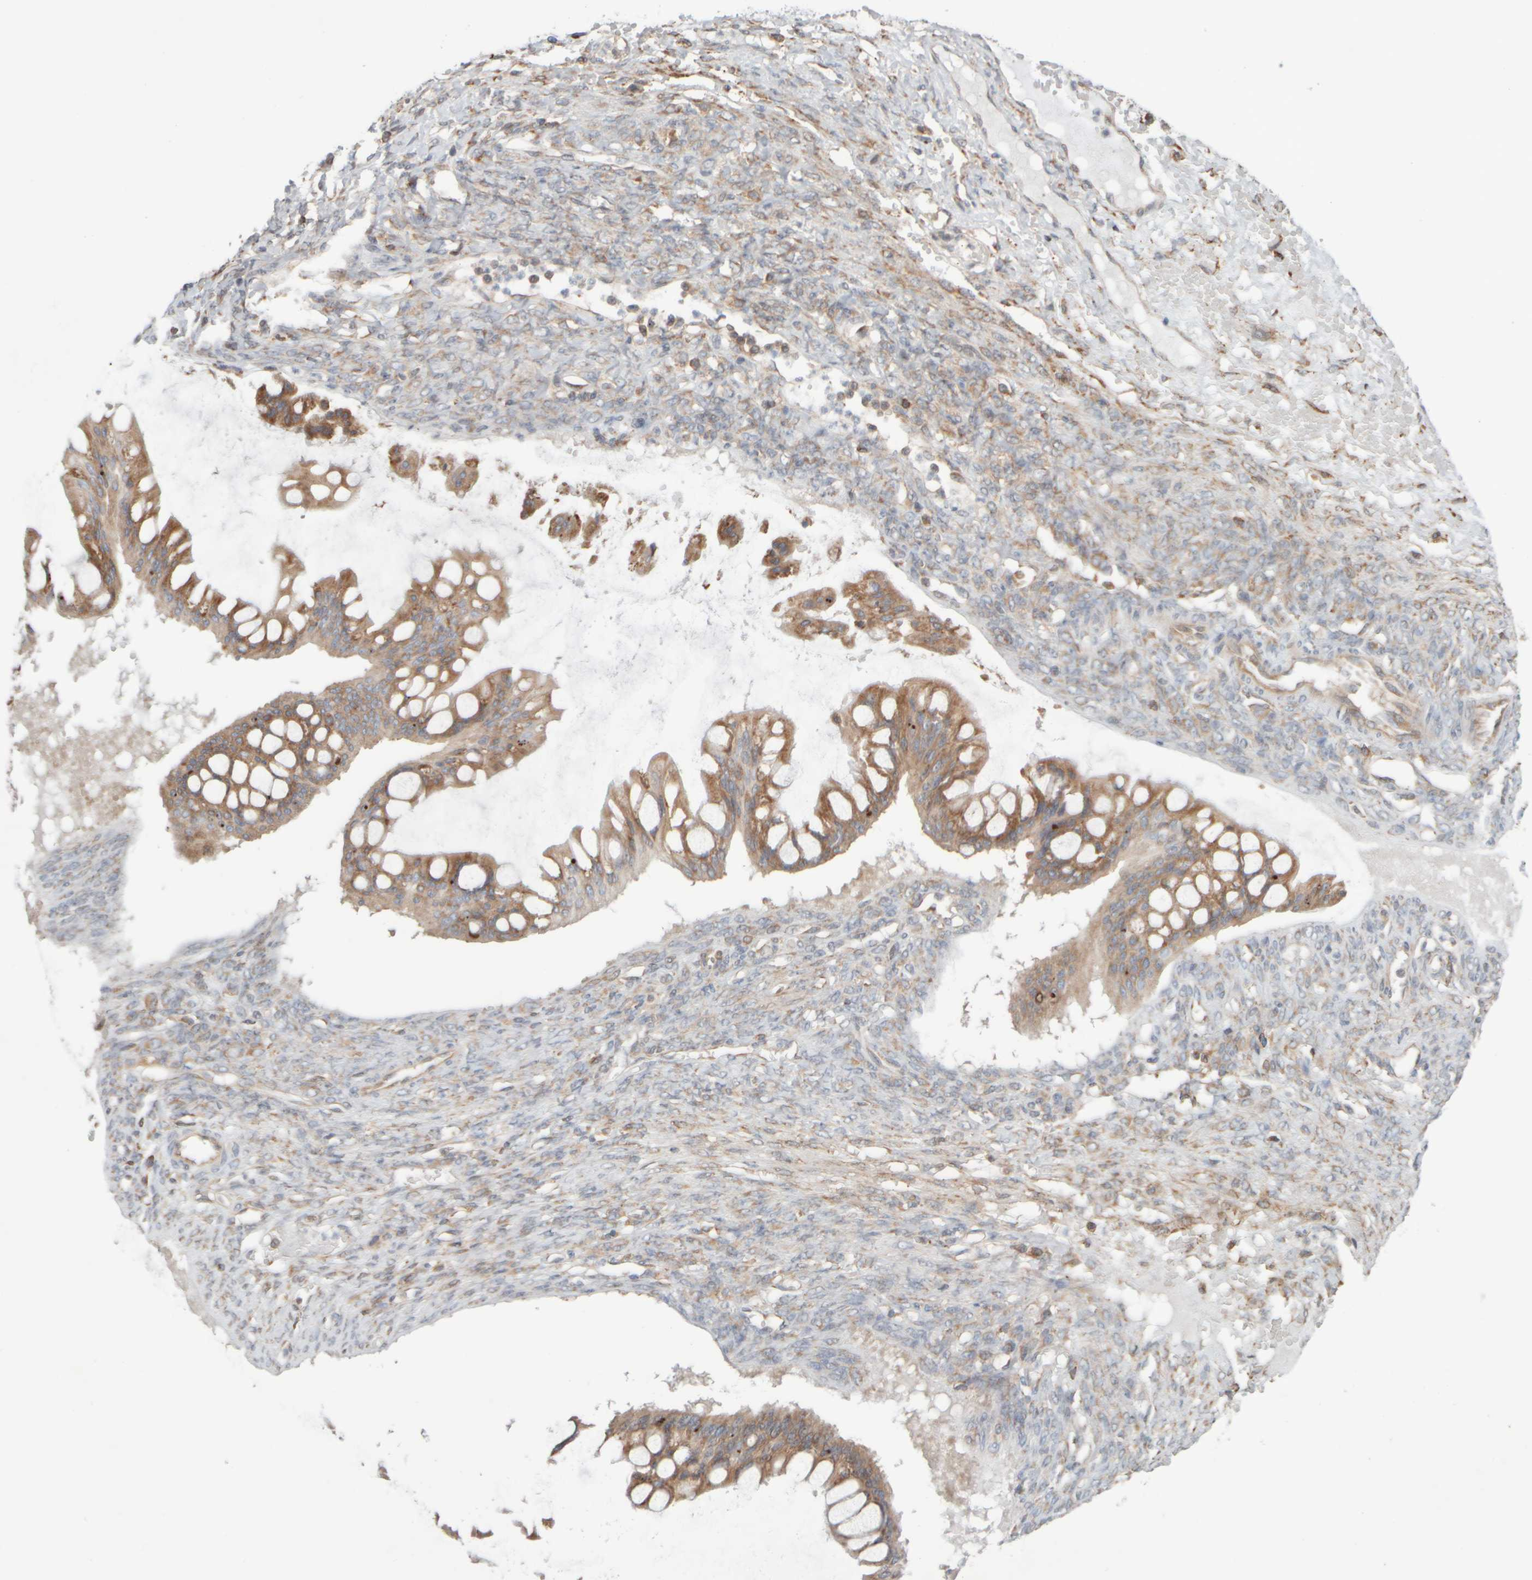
{"staining": {"intensity": "moderate", "quantity": ">75%", "location": "cytoplasmic/membranous"}, "tissue": "ovarian cancer", "cell_type": "Tumor cells", "image_type": "cancer", "snomed": [{"axis": "morphology", "description": "Cystadenocarcinoma, mucinous, NOS"}, {"axis": "topography", "description": "Ovary"}], "caption": "A brown stain shows moderate cytoplasmic/membranous expression of a protein in mucinous cystadenocarcinoma (ovarian) tumor cells.", "gene": "EIF2B3", "patient": {"sex": "female", "age": 73}}